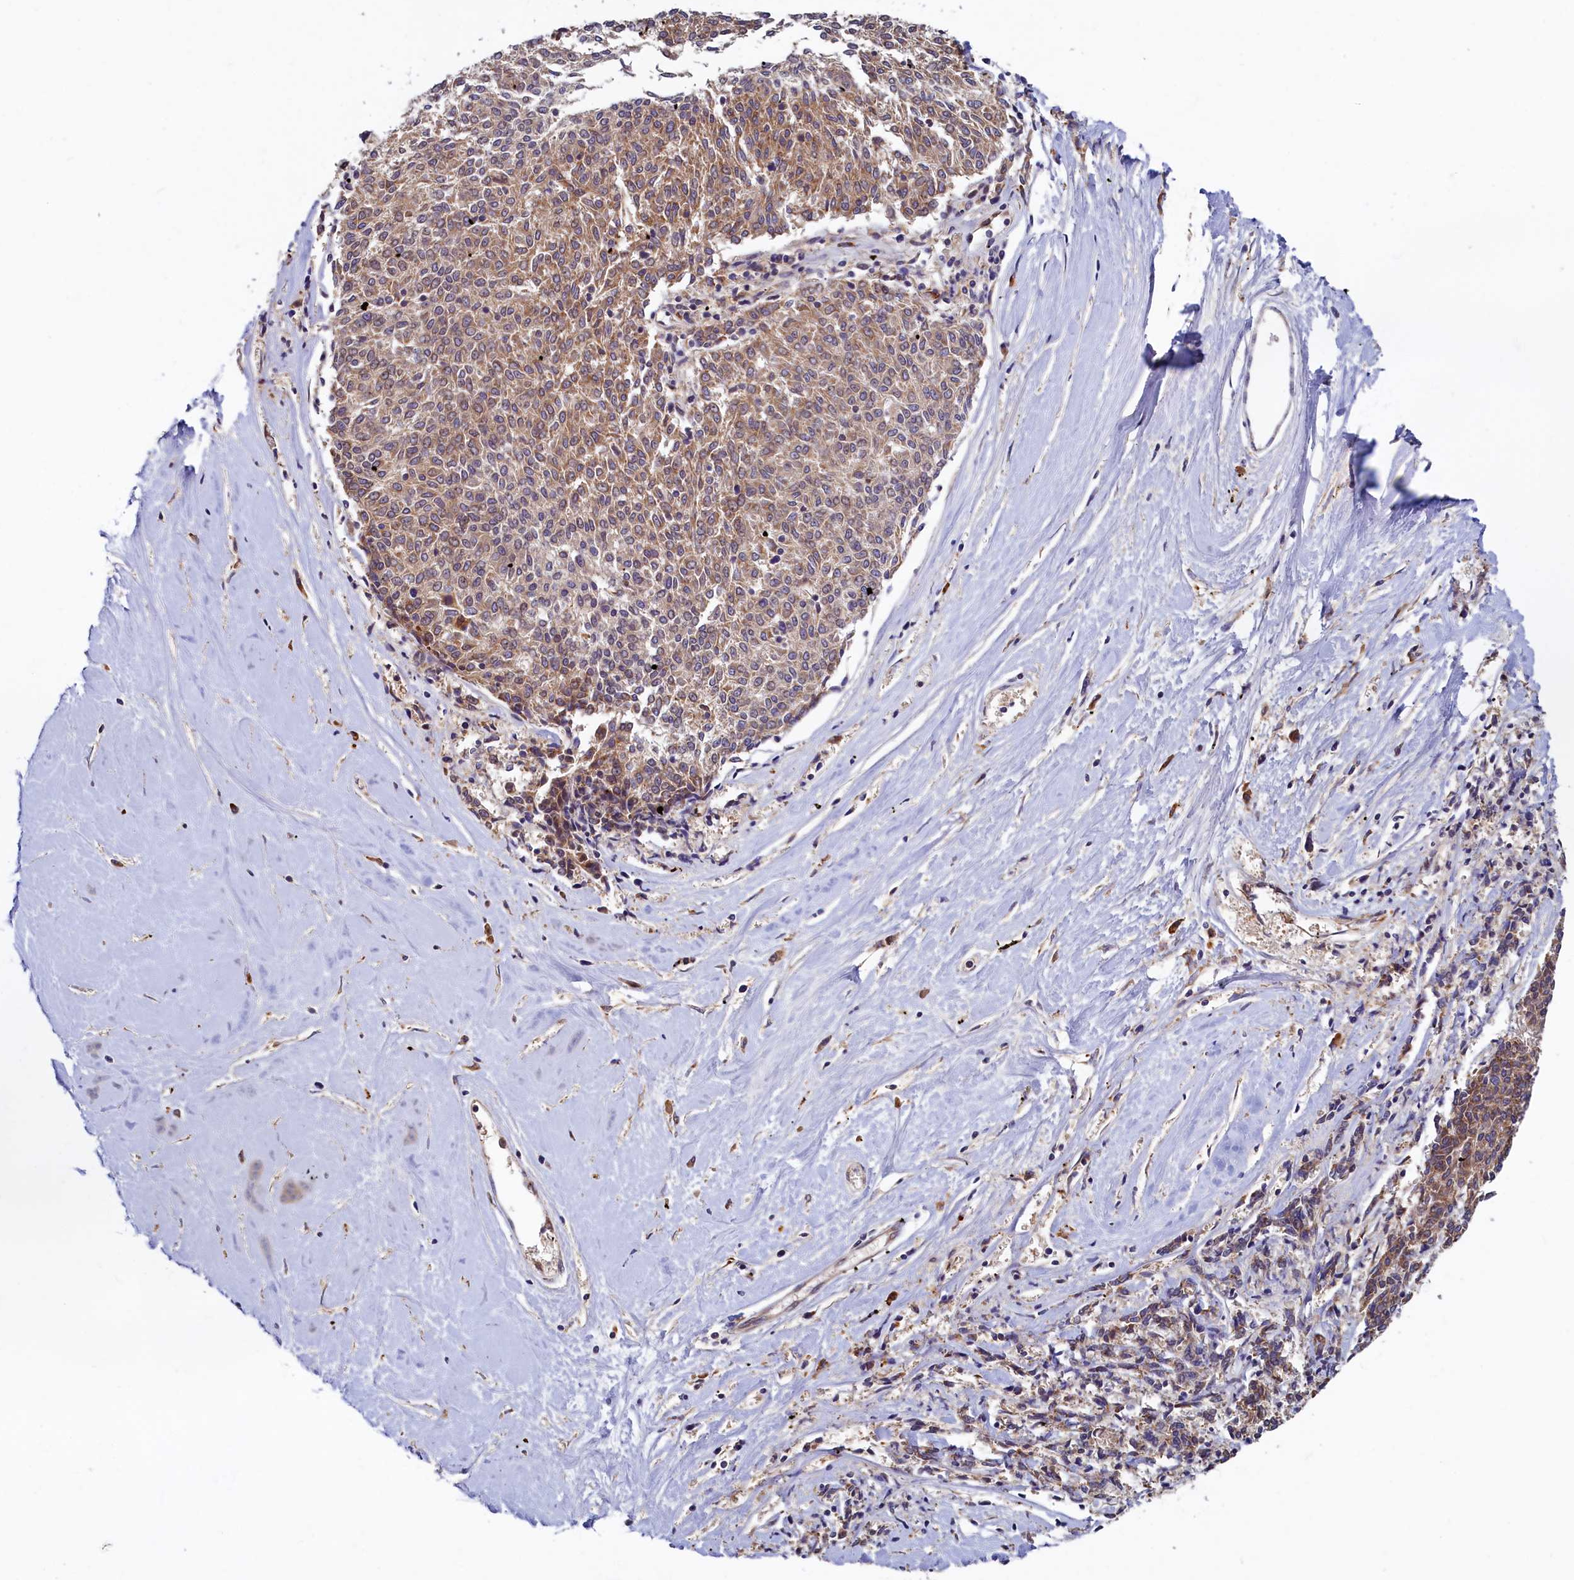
{"staining": {"intensity": "moderate", "quantity": ">75%", "location": "cytoplasmic/membranous"}, "tissue": "melanoma", "cell_type": "Tumor cells", "image_type": "cancer", "snomed": [{"axis": "morphology", "description": "Malignant melanoma, NOS"}, {"axis": "topography", "description": "Skin"}], "caption": "Protein expression analysis of human malignant melanoma reveals moderate cytoplasmic/membranous positivity in approximately >75% of tumor cells.", "gene": "SLC16A14", "patient": {"sex": "female", "age": 72}}